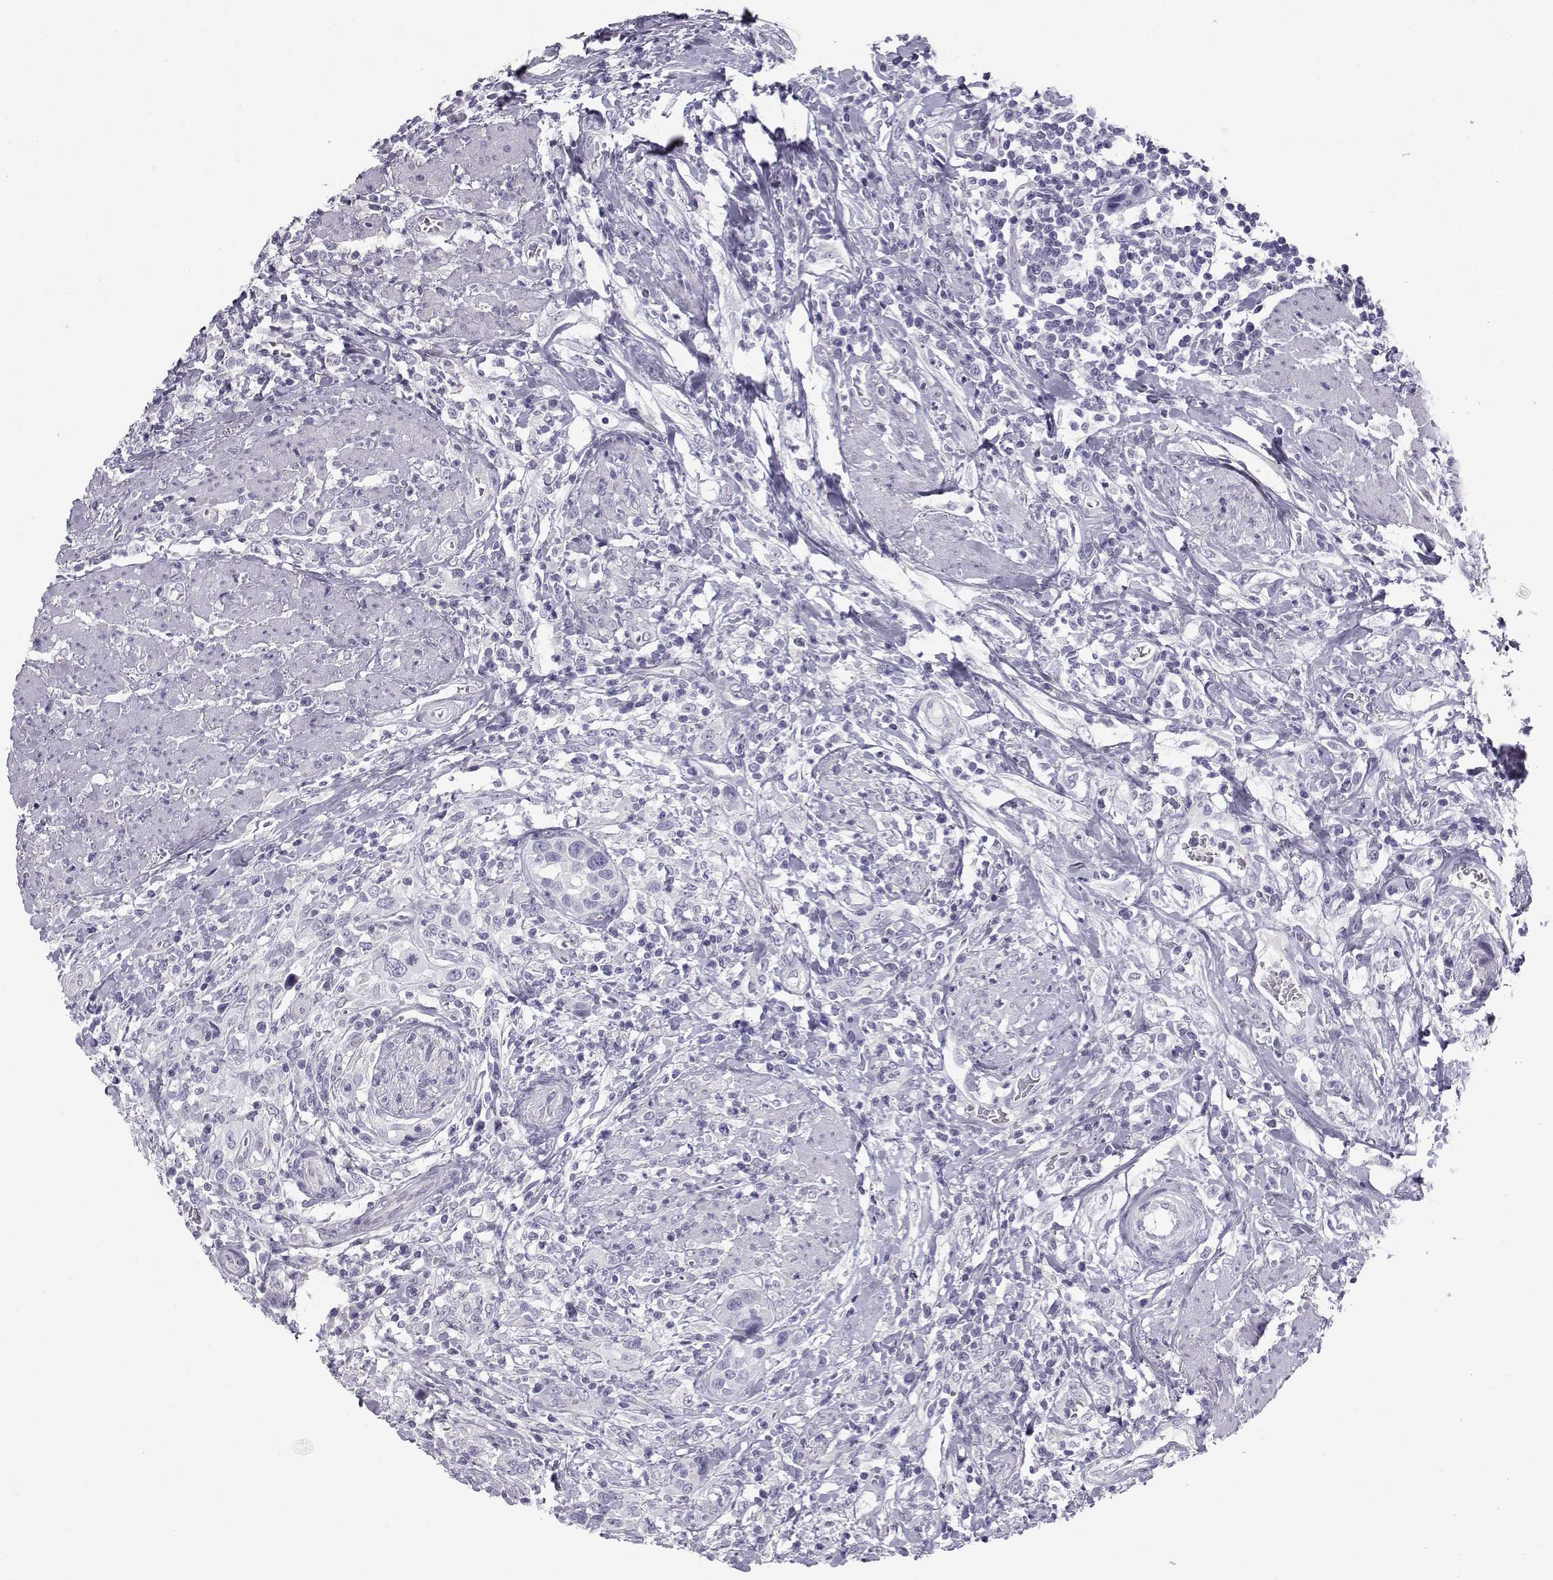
{"staining": {"intensity": "negative", "quantity": "none", "location": "none"}, "tissue": "urothelial cancer", "cell_type": "Tumor cells", "image_type": "cancer", "snomed": [{"axis": "morphology", "description": "Urothelial carcinoma, NOS"}, {"axis": "morphology", "description": "Urothelial carcinoma, High grade"}, {"axis": "topography", "description": "Urinary bladder"}], "caption": "An image of urothelial cancer stained for a protein shows no brown staining in tumor cells. (Brightfield microscopy of DAB immunohistochemistry at high magnification).", "gene": "PCSK1N", "patient": {"sex": "female", "age": 64}}